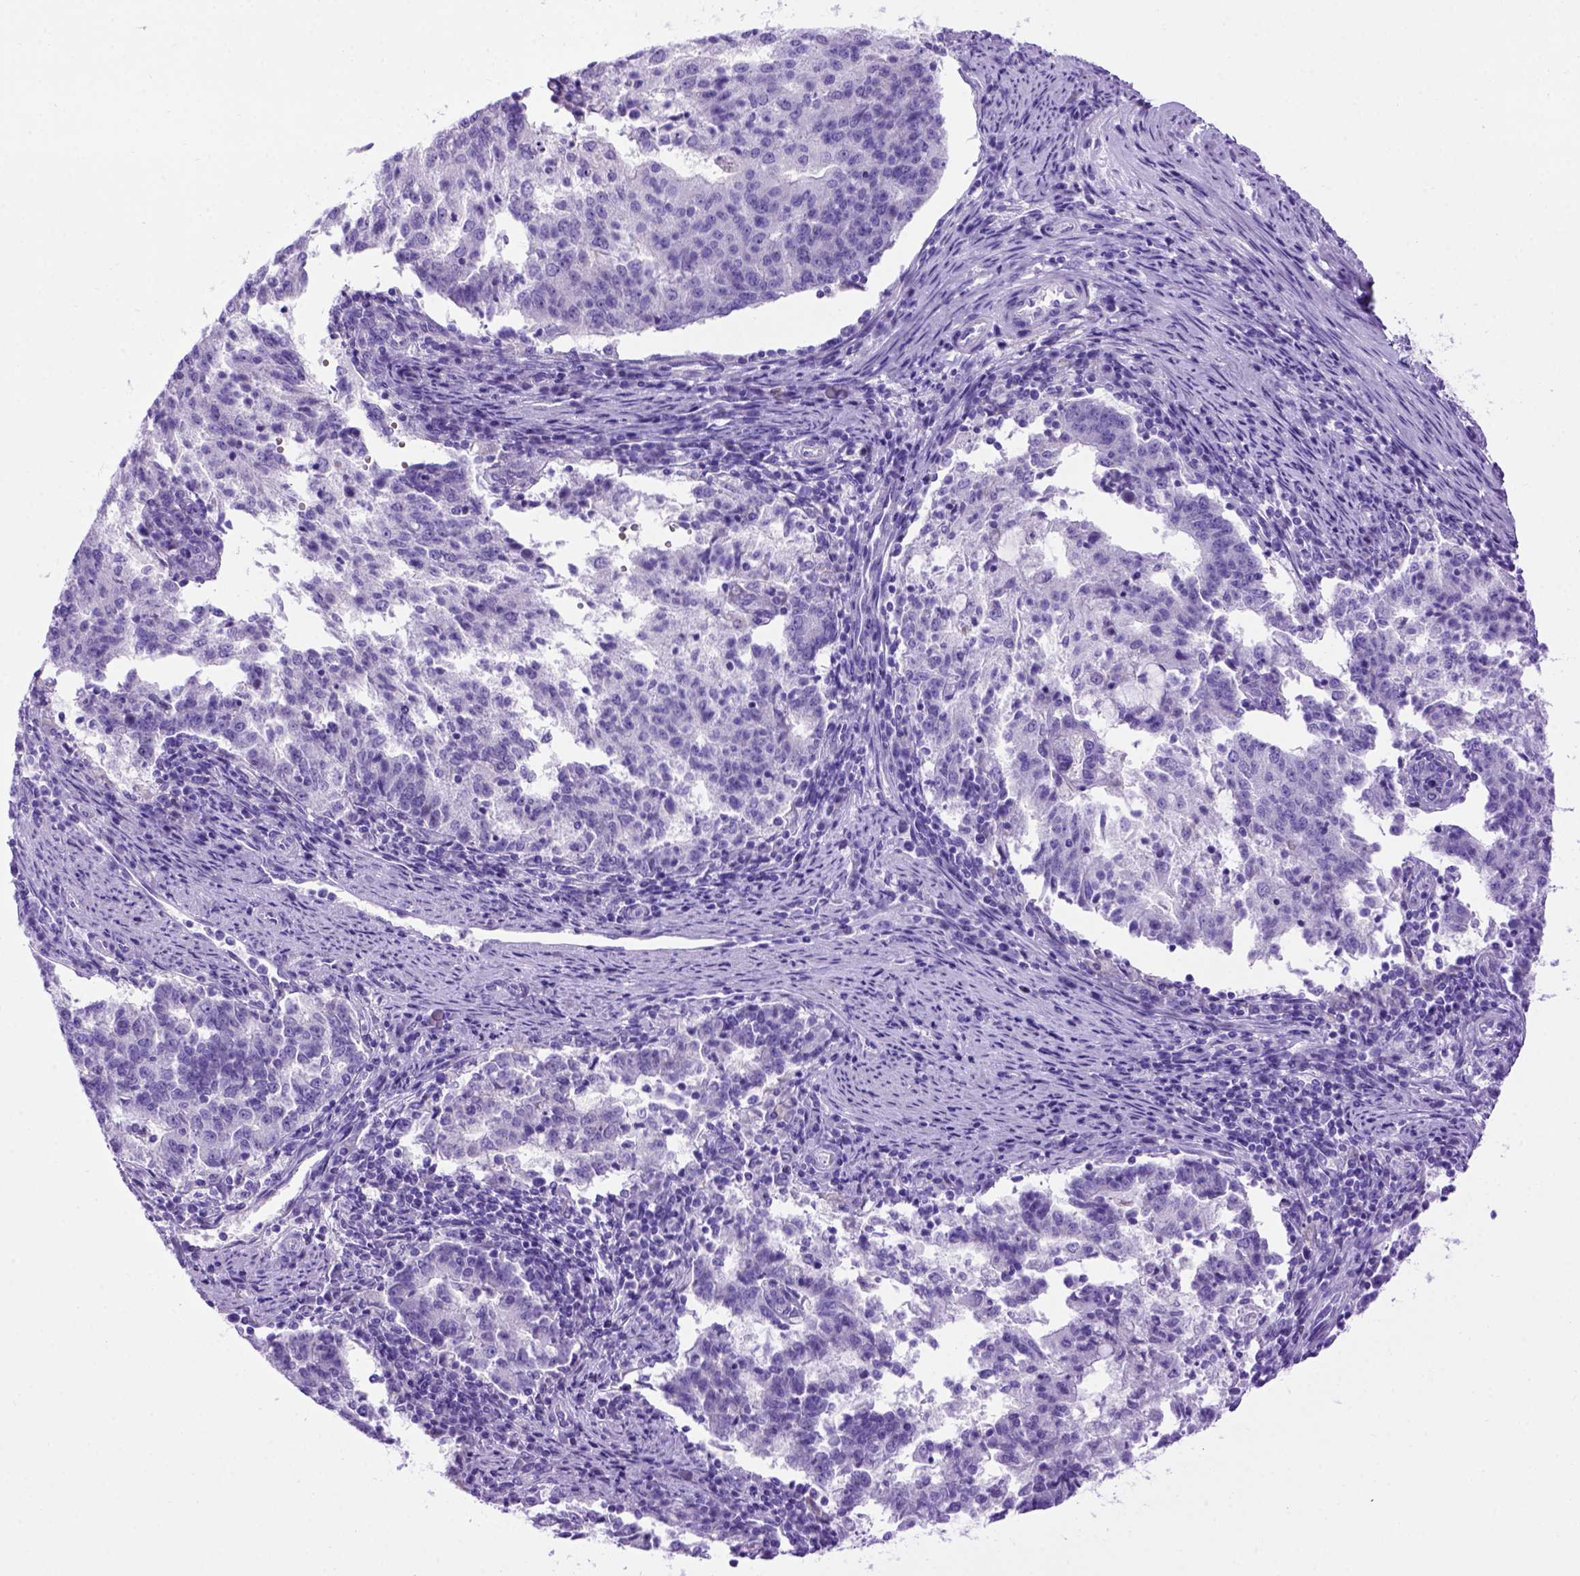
{"staining": {"intensity": "negative", "quantity": "none", "location": "none"}, "tissue": "endometrial cancer", "cell_type": "Tumor cells", "image_type": "cancer", "snomed": [{"axis": "morphology", "description": "Adenocarcinoma, NOS"}, {"axis": "topography", "description": "Endometrium"}], "caption": "Micrograph shows no significant protein expression in tumor cells of endometrial cancer.", "gene": "MEOX2", "patient": {"sex": "female", "age": 82}}